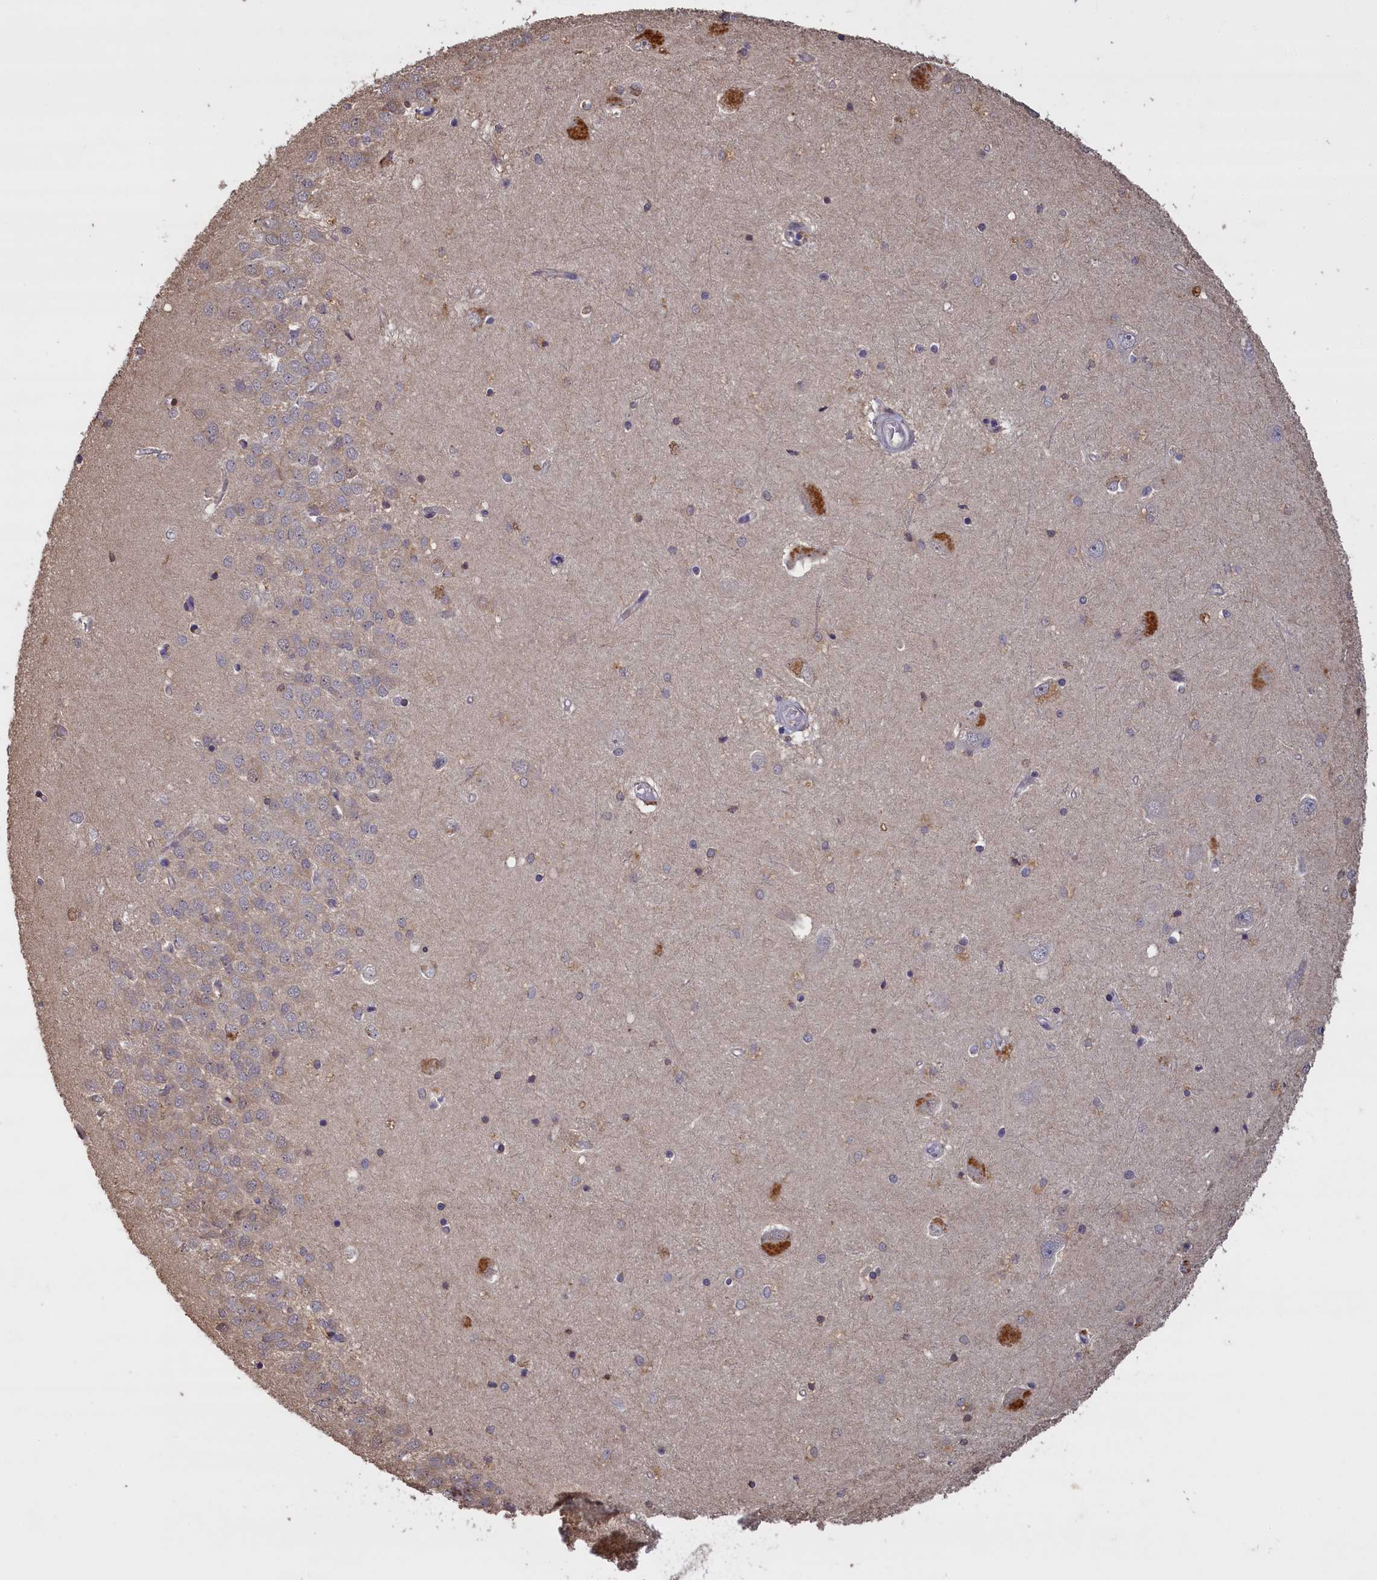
{"staining": {"intensity": "weak", "quantity": "<25%", "location": "cytoplasmic/membranous"}, "tissue": "hippocampus", "cell_type": "Glial cells", "image_type": "normal", "snomed": [{"axis": "morphology", "description": "Normal tissue, NOS"}, {"axis": "topography", "description": "Hippocampus"}], "caption": "Photomicrograph shows no significant protein positivity in glial cells of unremarkable hippocampus. (DAB (3,3'-diaminobenzidine) IHC, high magnification).", "gene": "UCHL3", "patient": {"sex": "male", "age": 45}}